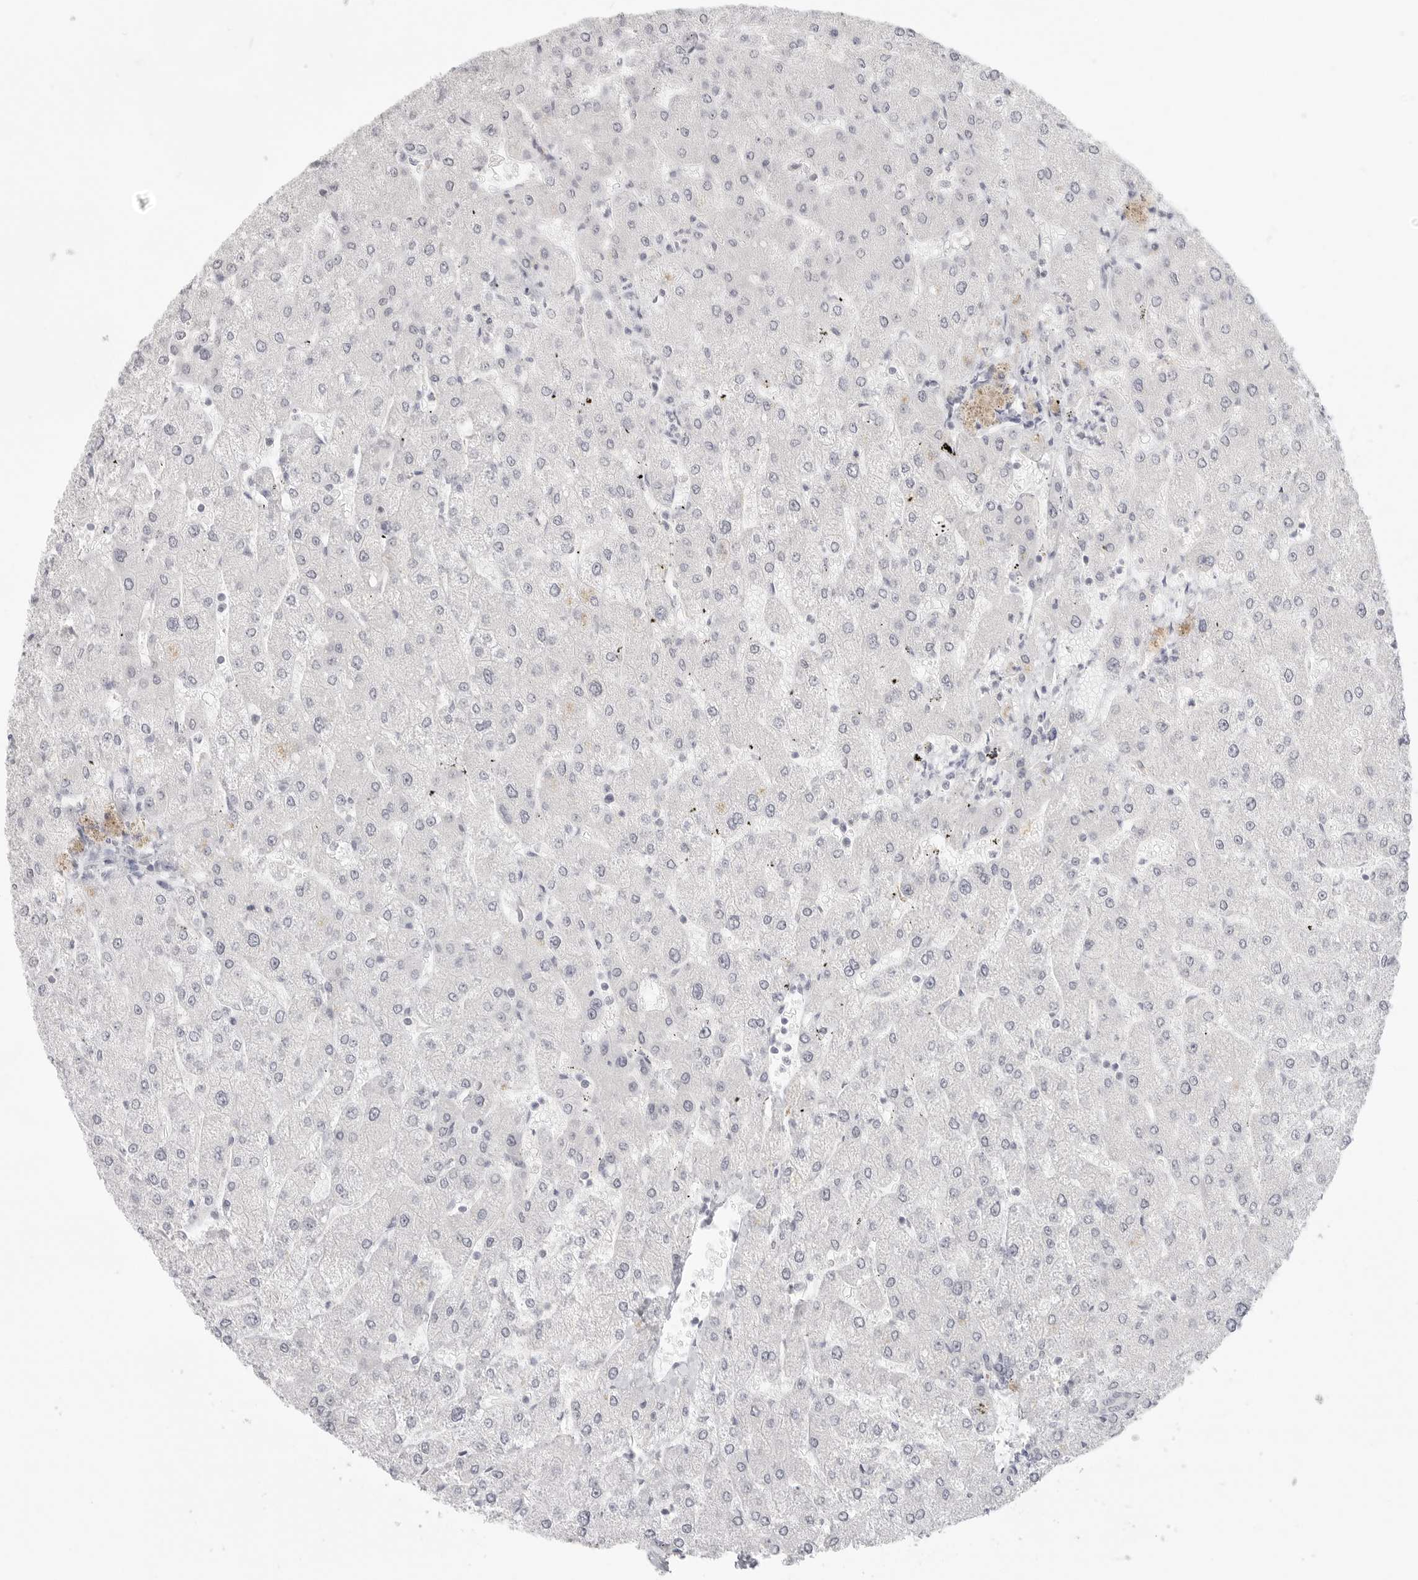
{"staining": {"intensity": "negative", "quantity": "none", "location": "none"}, "tissue": "liver", "cell_type": "Cholangiocytes", "image_type": "normal", "snomed": [{"axis": "morphology", "description": "Normal tissue, NOS"}, {"axis": "topography", "description": "Liver"}], "caption": "High magnification brightfield microscopy of normal liver stained with DAB (brown) and counterstained with hematoxylin (blue): cholangiocytes show no significant staining. (Stains: DAB (3,3'-diaminobenzidine) immunohistochemistry with hematoxylin counter stain, Microscopy: brightfield microscopy at high magnification).", "gene": "KLK11", "patient": {"sex": "male", "age": 55}}